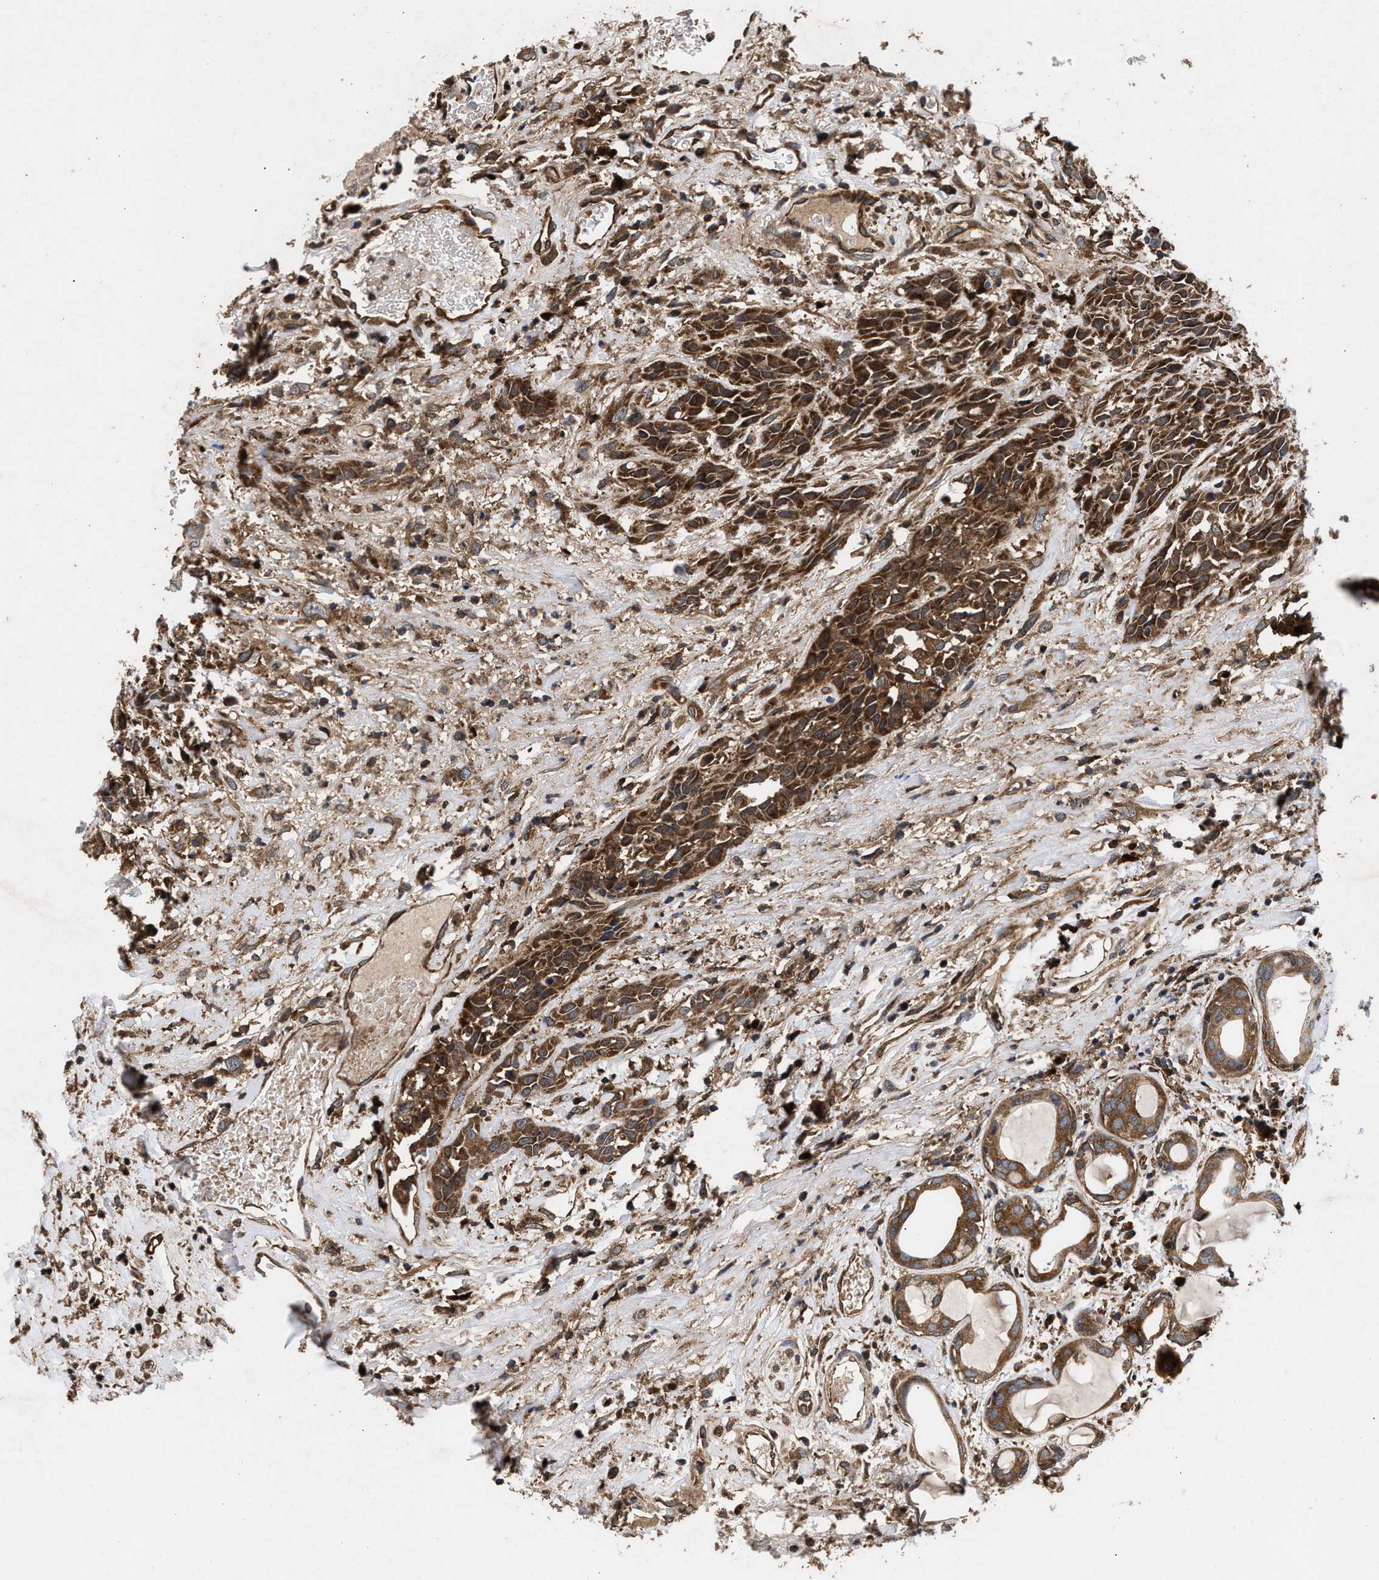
{"staining": {"intensity": "strong", "quantity": ">75%", "location": "cytoplasmic/membranous"}, "tissue": "head and neck cancer", "cell_type": "Tumor cells", "image_type": "cancer", "snomed": [{"axis": "morphology", "description": "Normal tissue, NOS"}, {"axis": "morphology", "description": "Squamous cell carcinoma, NOS"}, {"axis": "topography", "description": "Cartilage tissue"}, {"axis": "topography", "description": "Head-Neck"}], "caption": "A brown stain labels strong cytoplasmic/membranous expression of a protein in human head and neck cancer (squamous cell carcinoma) tumor cells.", "gene": "NFKB2", "patient": {"sex": "male", "age": 62}}